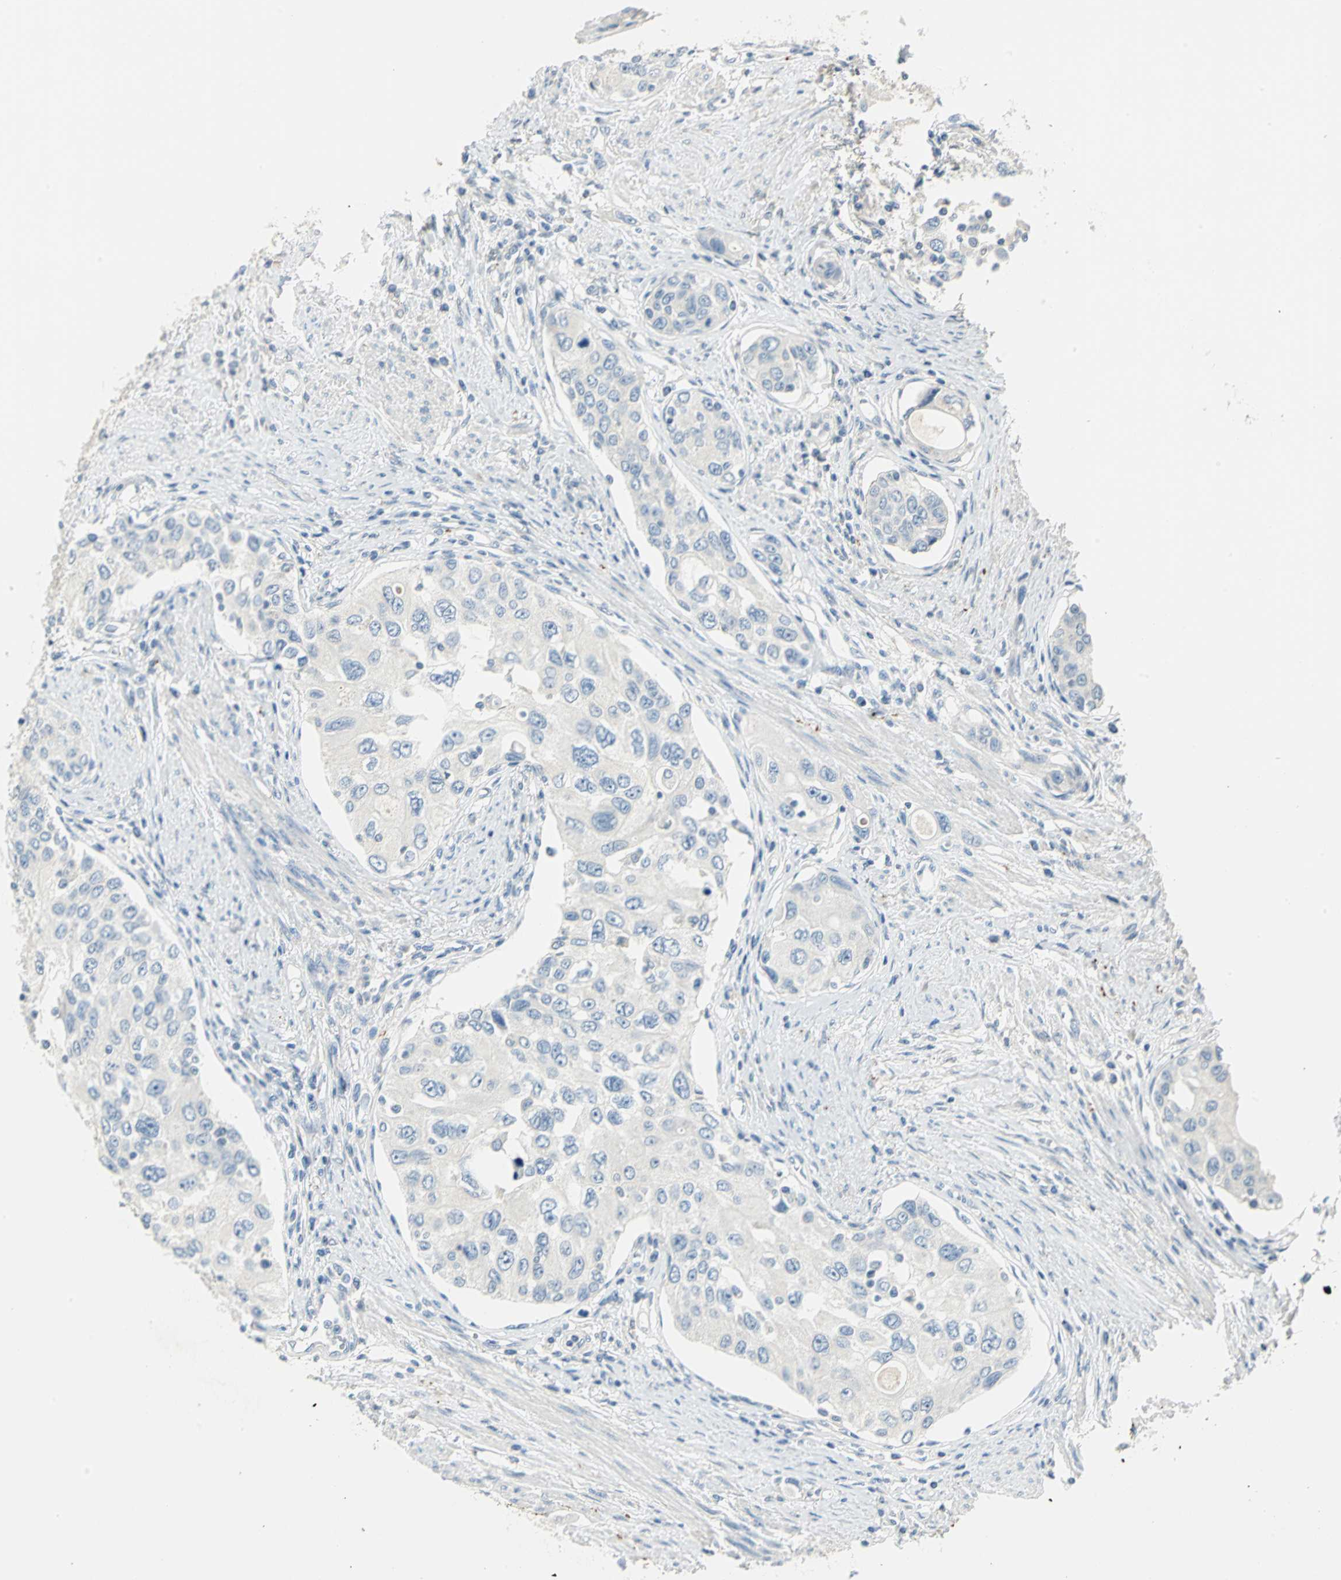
{"staining": {"intensity": "negative", "quantity": "none", "location": "none"}, "tissue": "urothelial cancer", "cell_type": "Tumor cells", "image_type": "cancer", "snomed": [{"axis": "morphology", "description": "Urothelial carcinoma, High grade"}, {"axis": "topography", "description": "Urinary bladder"}], "caption": "A histopathology image of urothelial cancer stained for a protein reveals no brown staining in tumor cells. (DAB (3,3'-diaminobenzidine) IHC visualized using brightfield microscopy, high magnification).", "gene": "UCHL1", "patient": {"sex": "female", "age": 56}}